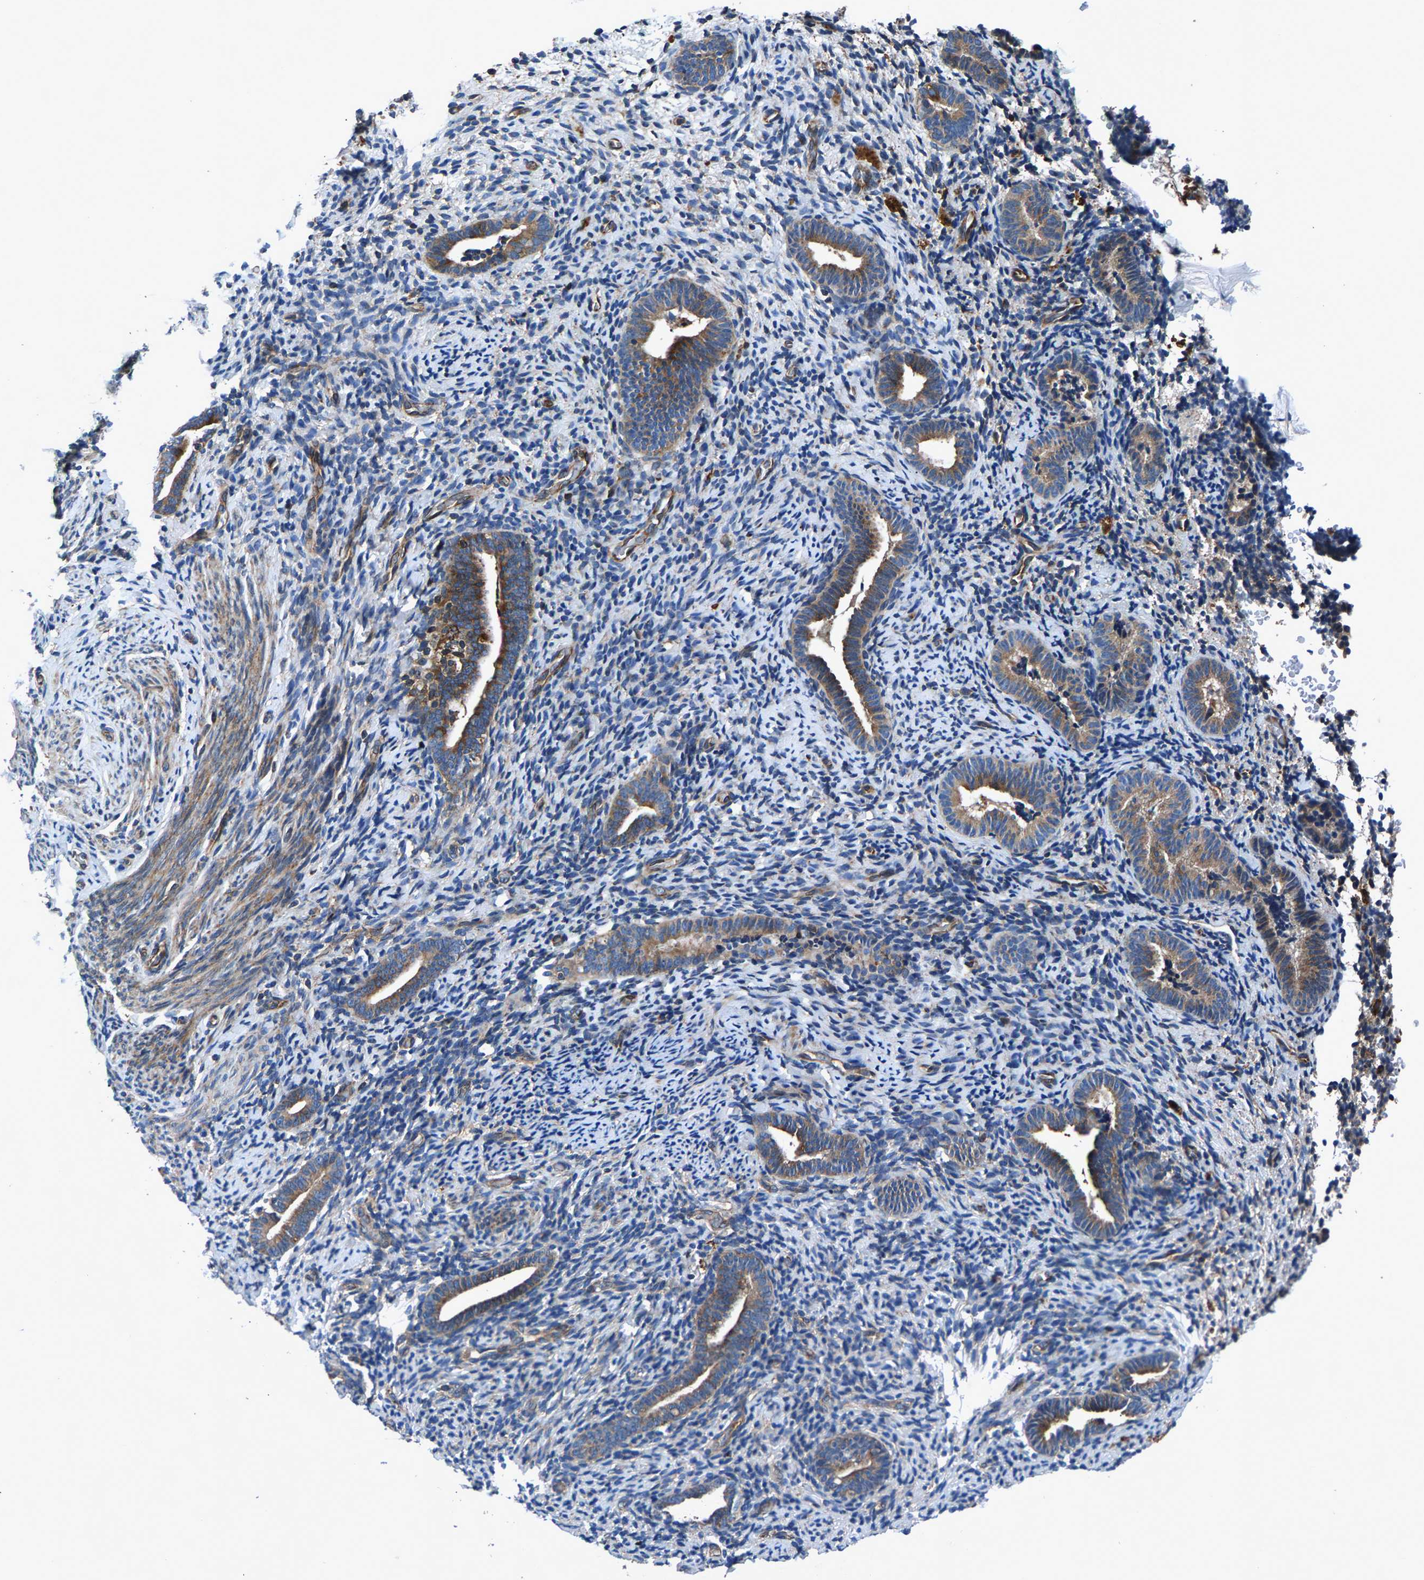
{"staining": {"intensity": "weak", "quantity": "<25%", "location": "cytoplasmic/membranous"}, "tissue": "endometrium", "cell_type": "Cells in endometrial stroma", "image_type": "normal", "snomed": [{"axis": "morphology", "description": "Normal tissue, NOS"}, {"axis": "topography", "description": "Endometrium"}], "caption": "Immunohistochemistry photomicrograph of benign endometrium stained for a protein (brown), which shows no staining in cells in endometrial stroma. The staining was performed using DAB (3,3'-diaminobenzidine) to visualize the protein expression in brown, while the nuclei were stained in blue with hematoxylin (Magnification: 20x).", "gene": "LPCAT1", "patient": {"sex": "female", "age": 51}}